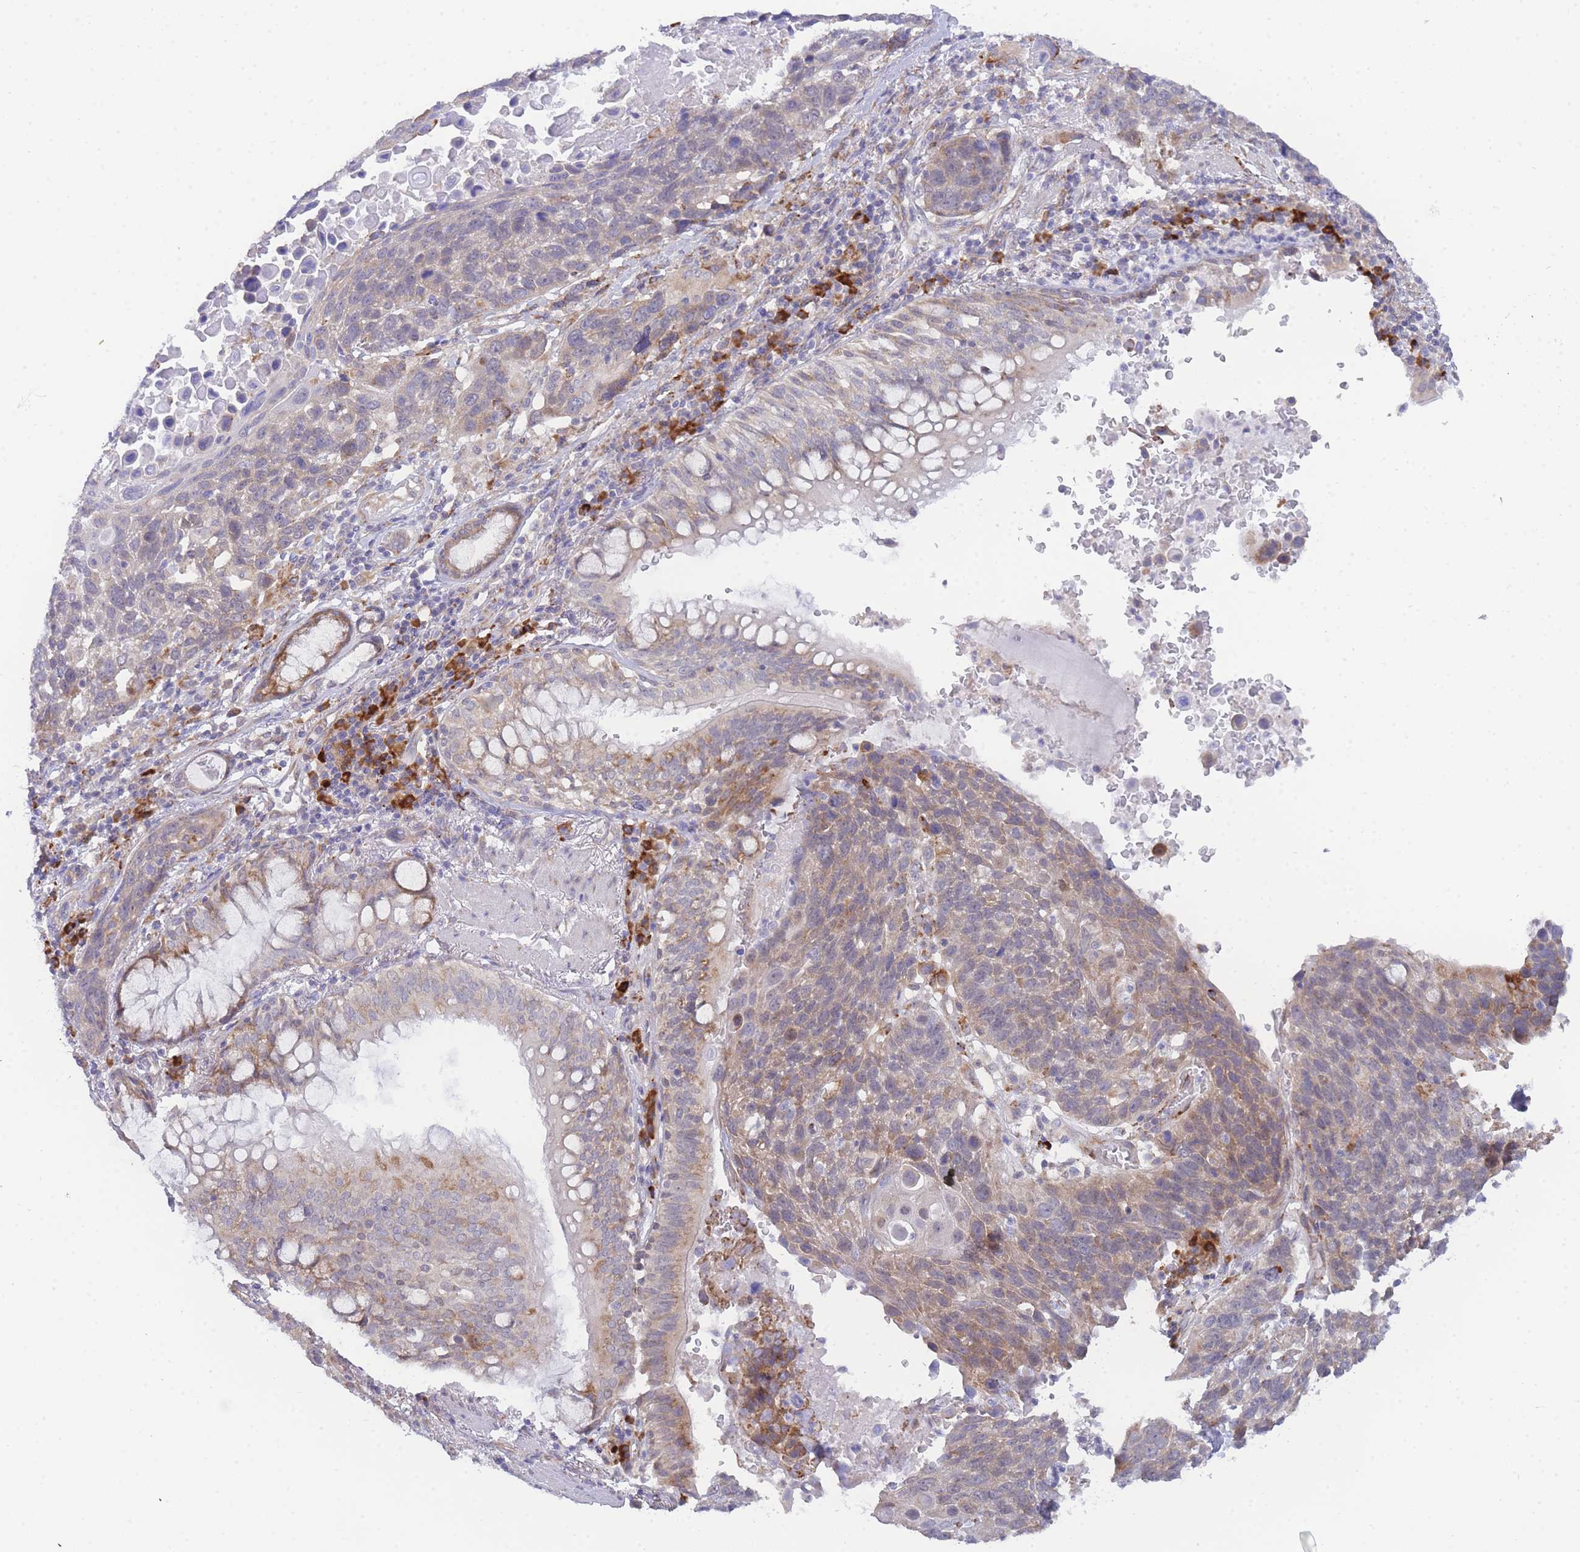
{"staining": {"intensity": "weak", "quantity": "<25%", "location": "cytoplasmic/membranous"}, "tissue": "lung cancer", "cell_type": "Tumor cells", "image_type": "cancer", "snomed": [{"axis": "morphology", "description": "Squamous cell carcinoma, NOS"}, {"axis": "topography", "description": "Lung"}], "caption": "Human lung cancer stained for a protein using IHC demonstrates no positivity in tumor cells.", "gene": "ZNF510", "patient": {"sex": "male", "age": 66}}